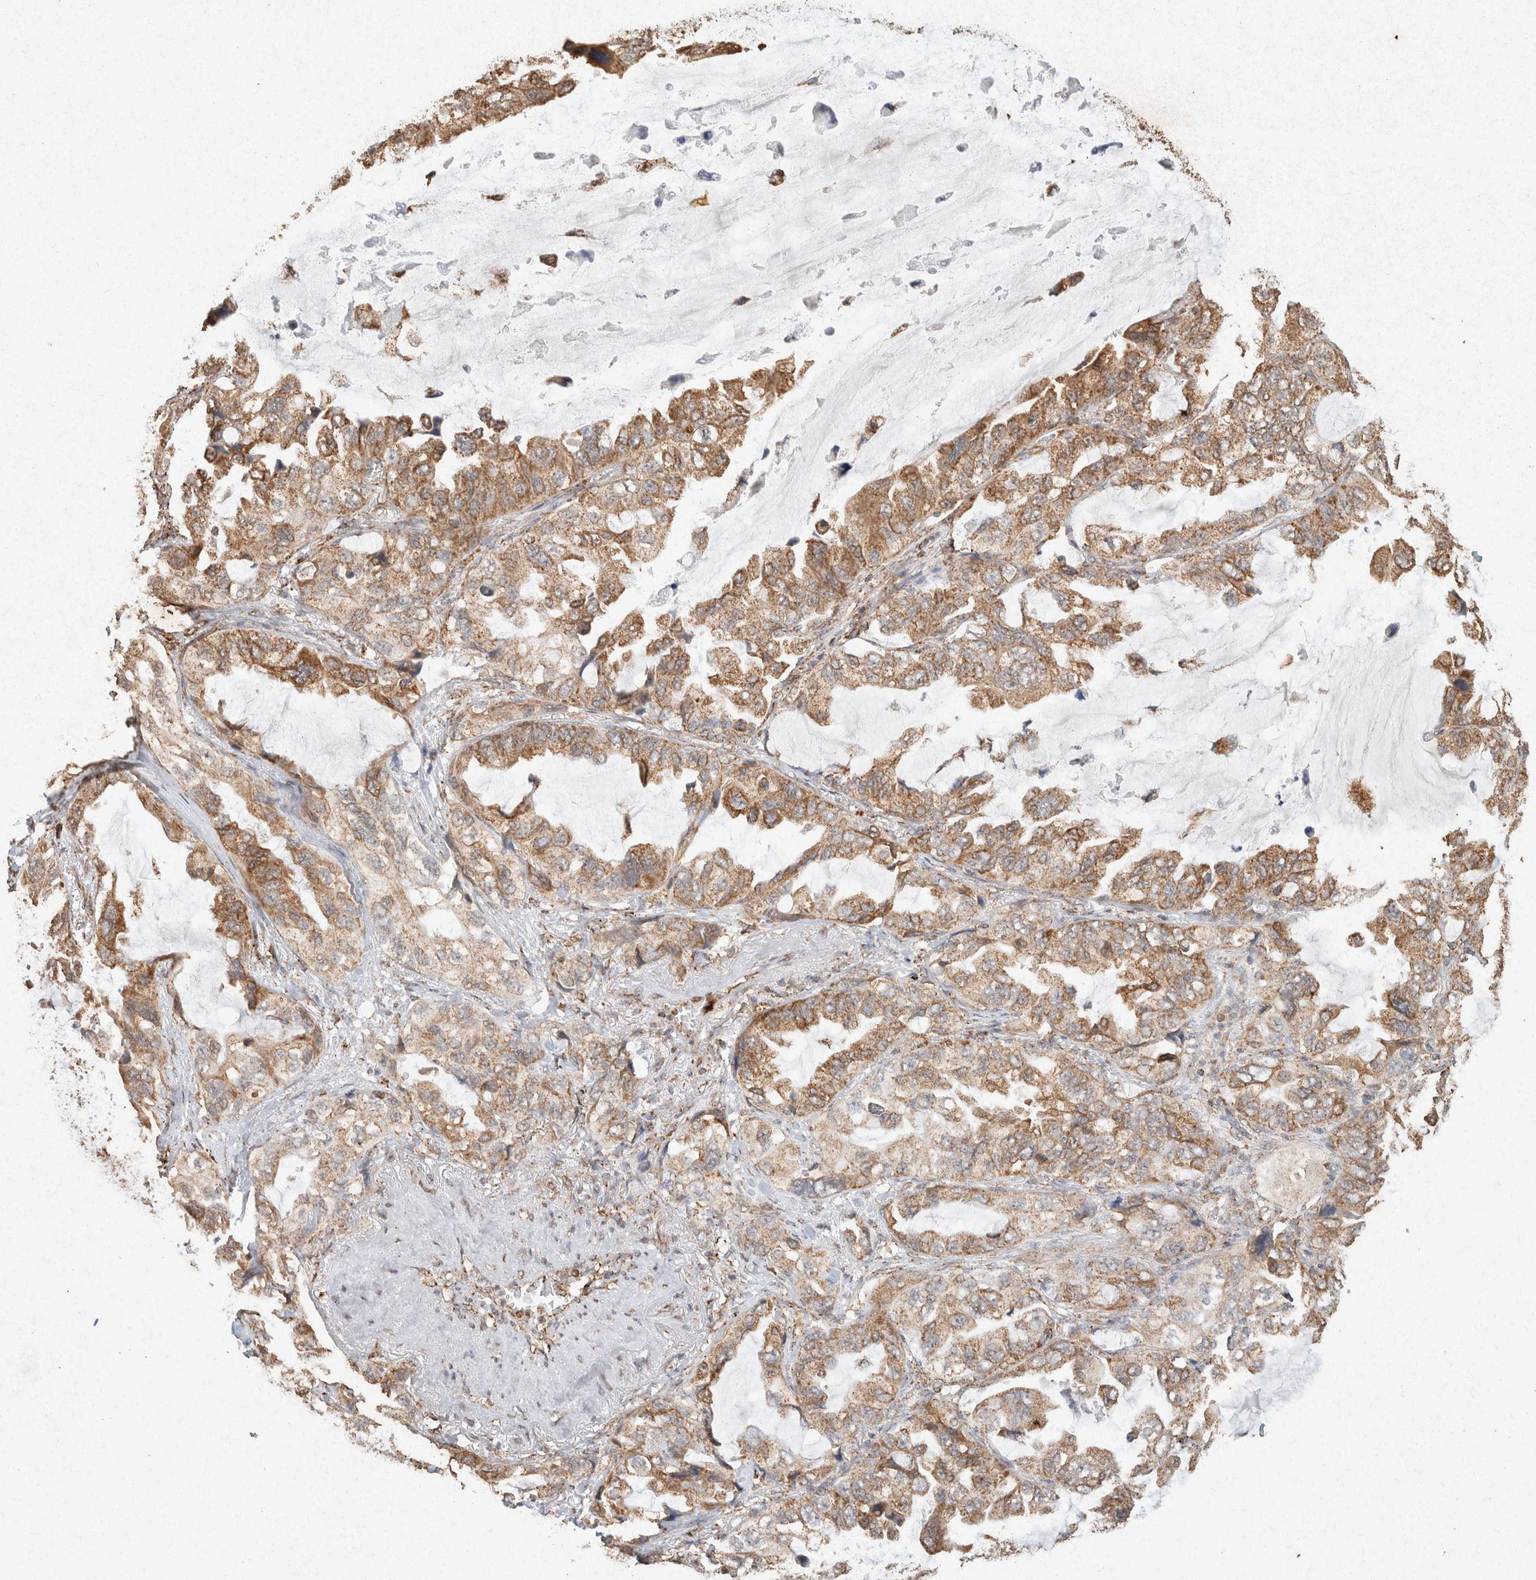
{"staining": {"intensity": "moderate", "quantity": ">75%", "location": "cytoplasmic/membranous"}, "tissue": "lung cancer", "cell_type": "Tumor cells", "image_type": "cancer", "snomed": [{"axis": "morphology", "description": "Squamous cell carcinoma, NOS"}, {"axis": "topography", "description": "Lung"}], "caption": "A medium amount of moderate cytoplasmic/membranous expression is identified in about >75% of tumor cells in lung cancer tissue. The staining was performed using DAB (3,3'-diaminobenzidine), with brown indicating positive protein expression. Nuclei are stained blue with hematoxylin.", "gene": "SDC2", "patient": {"sex": "female", "age": 73}}